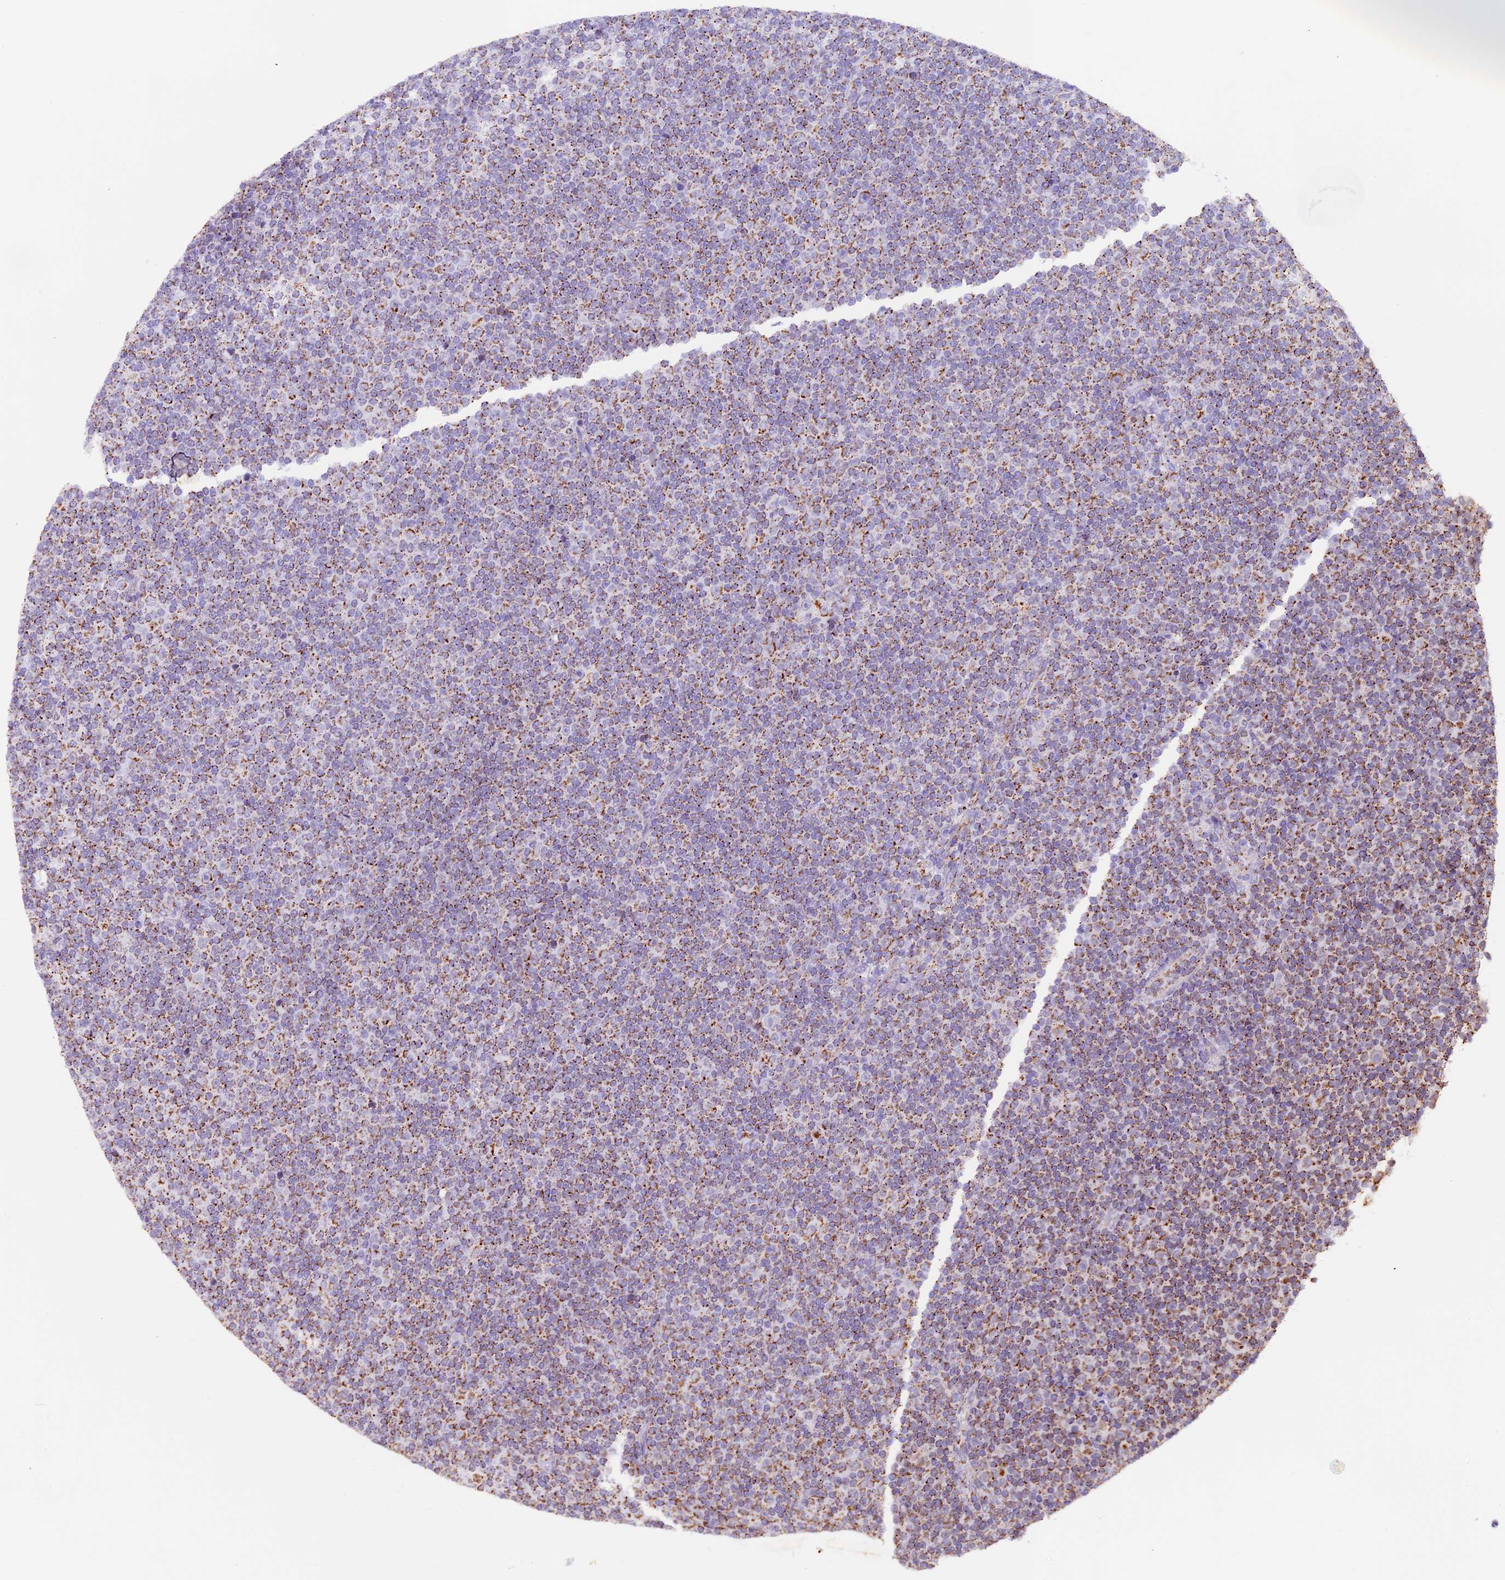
{"staining": {"intensity": "moderate", "quantity": ">75%", "location": "cytoplasmic/membranous"}, "tissue": "lymphoma", "cell_type": "Tumor cells", "image_type": "cancer", "snomed": [{"axis": "morphology", "description": "Malignant lymphoma, non-Hodgkin's type, Low grade"}, {"axis": "topography", "description": "Lymph node"}], "caption": "Approximately >75% of tumor cells in malignant lymphoma, non-Hodgkin's type (low-grade) show moderate cytoplasmic/membranous protein expression as visualized by brown immunohistochemical staining.", "gene": "TFAM", "patient": {"sex": "female", "age": 67}}